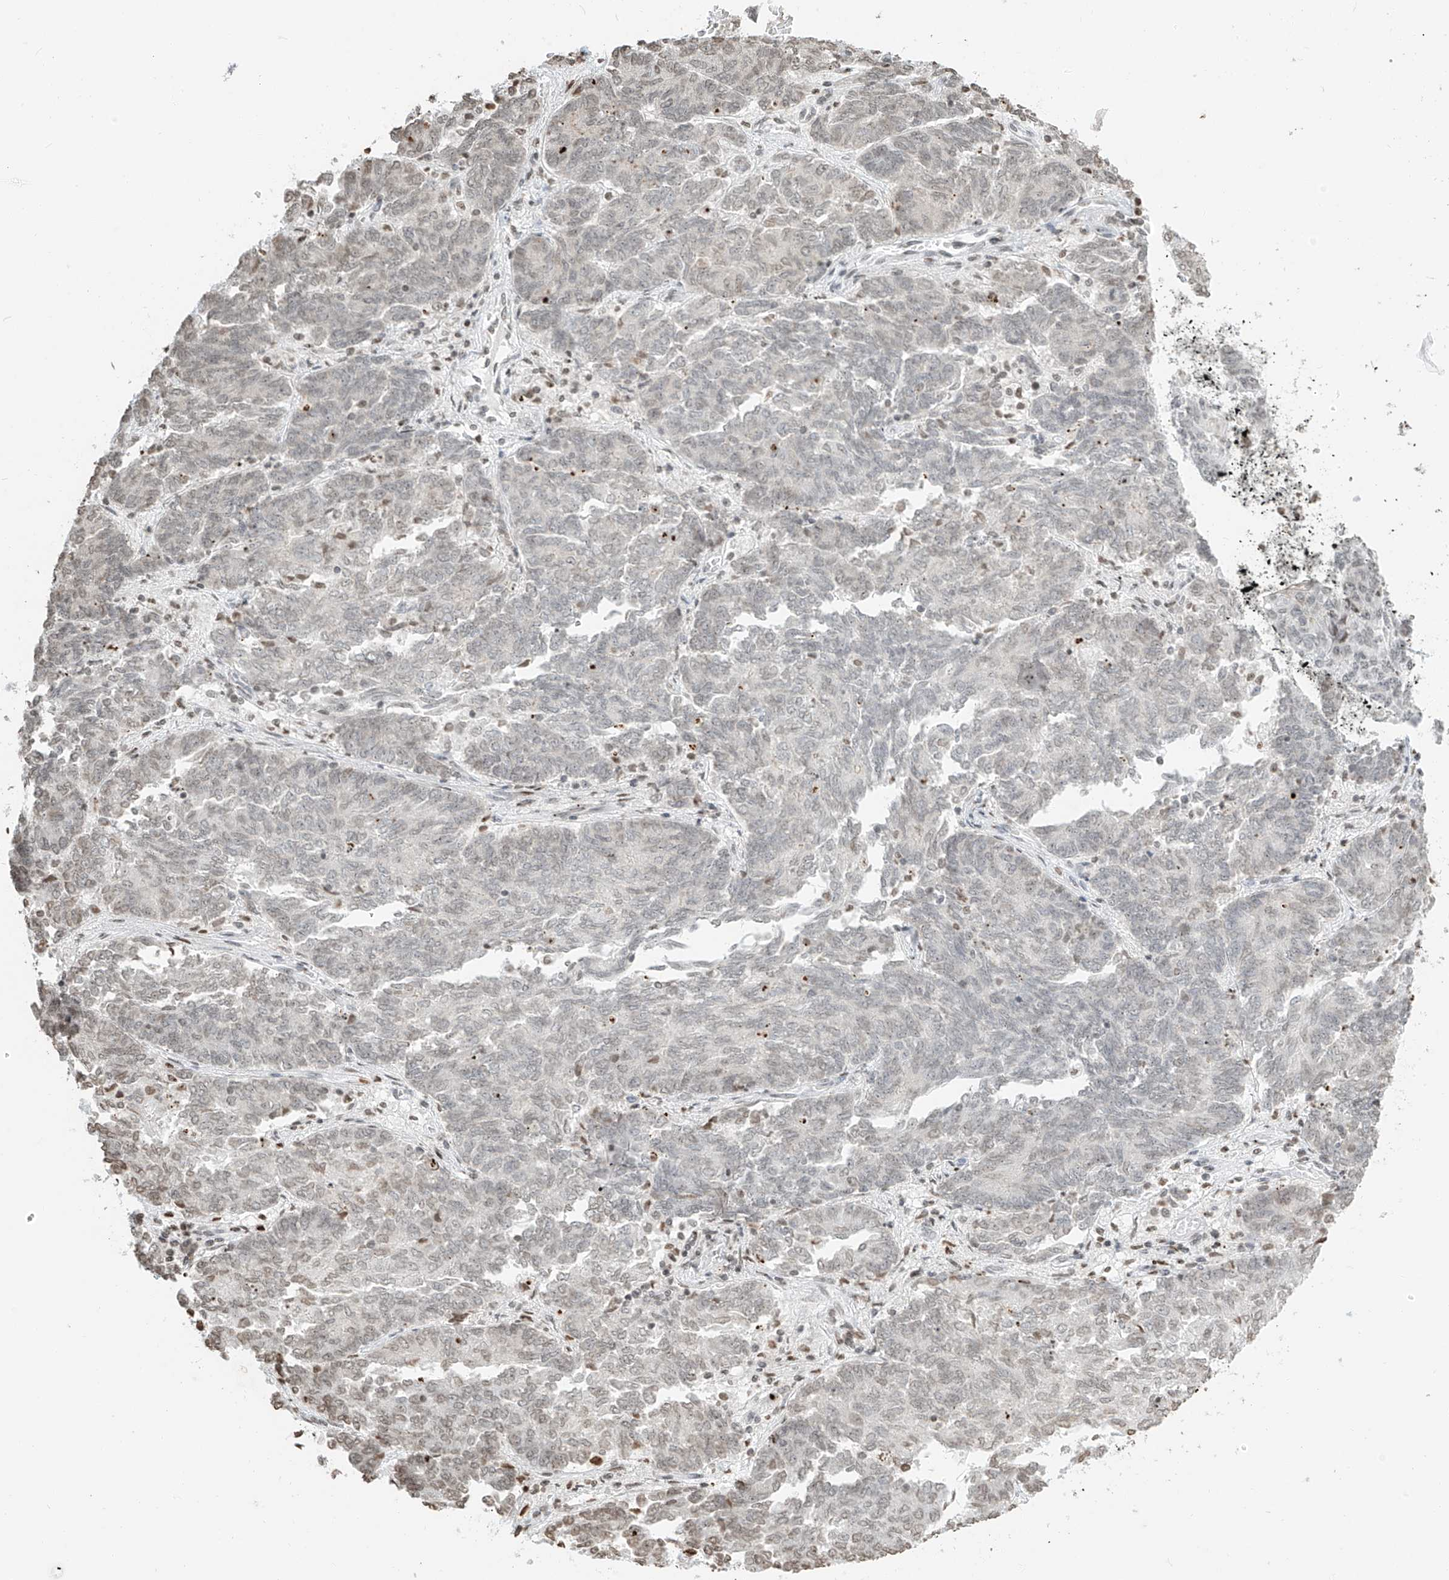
{"staining": {"intensity": "weak", "quantity": "25%-75%", "location": "nuclear"}, "tissue": "endometrial cancer", "cell_type": "Tumor cells", "image_type": "cancer", "snomed": [{"axis": "morphology", "description": "Adenocarcinoma, NOS"}, {"axis": "topography", "description": "Endometrium"}], "caption": "A brown stain highlights weak nuclear expression of a protein in endometrial adenocarcinoma tumor cells. (brown staining indicates protein expression, while blue staining denotes nuclei).", "gene": "C17orf58", "patient": {"sex": "female", "age": 80}}